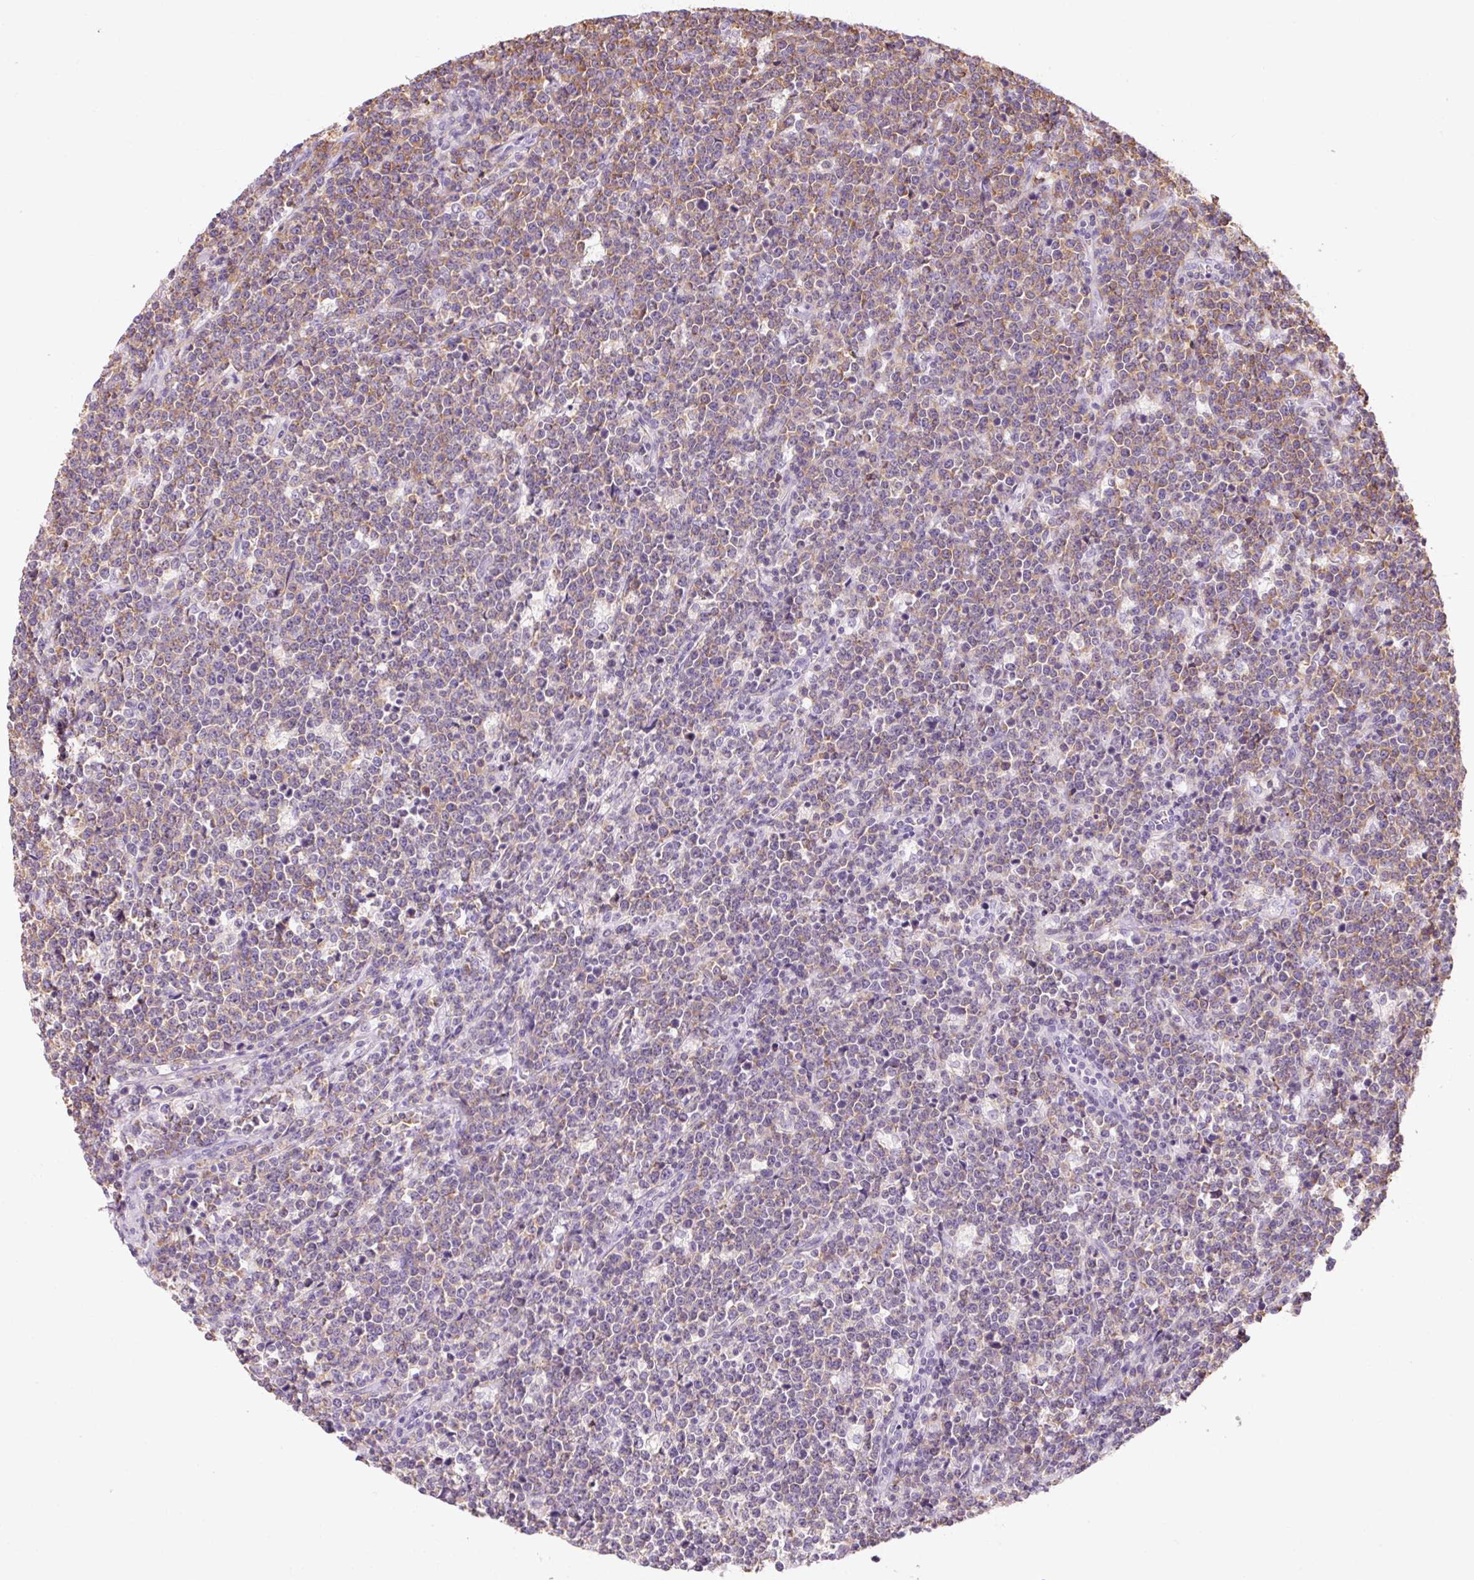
{"staining": {"intensity": "weak", "quantity": "<25%", "location": "cytoplasmic/membranous"}, "tissue": "lymphoma", "cell_type": "Tumor cells", "image_type": "cancer", "snomed": [{"axis": "morphology", "description": "Malignant lymphoma, non-Hodgkin's type, High grade"}, {"axis": "topography", "description": "Small intestine"}], "caption": "Human high-grade malignant lymphoma, non-Hodgkin's type stained for a protein using immunohistochemistry (IHC) displays no positivity in tumor cells.", "gene": "OR8K1", "patient": {"sex": "male", "age": 8}}